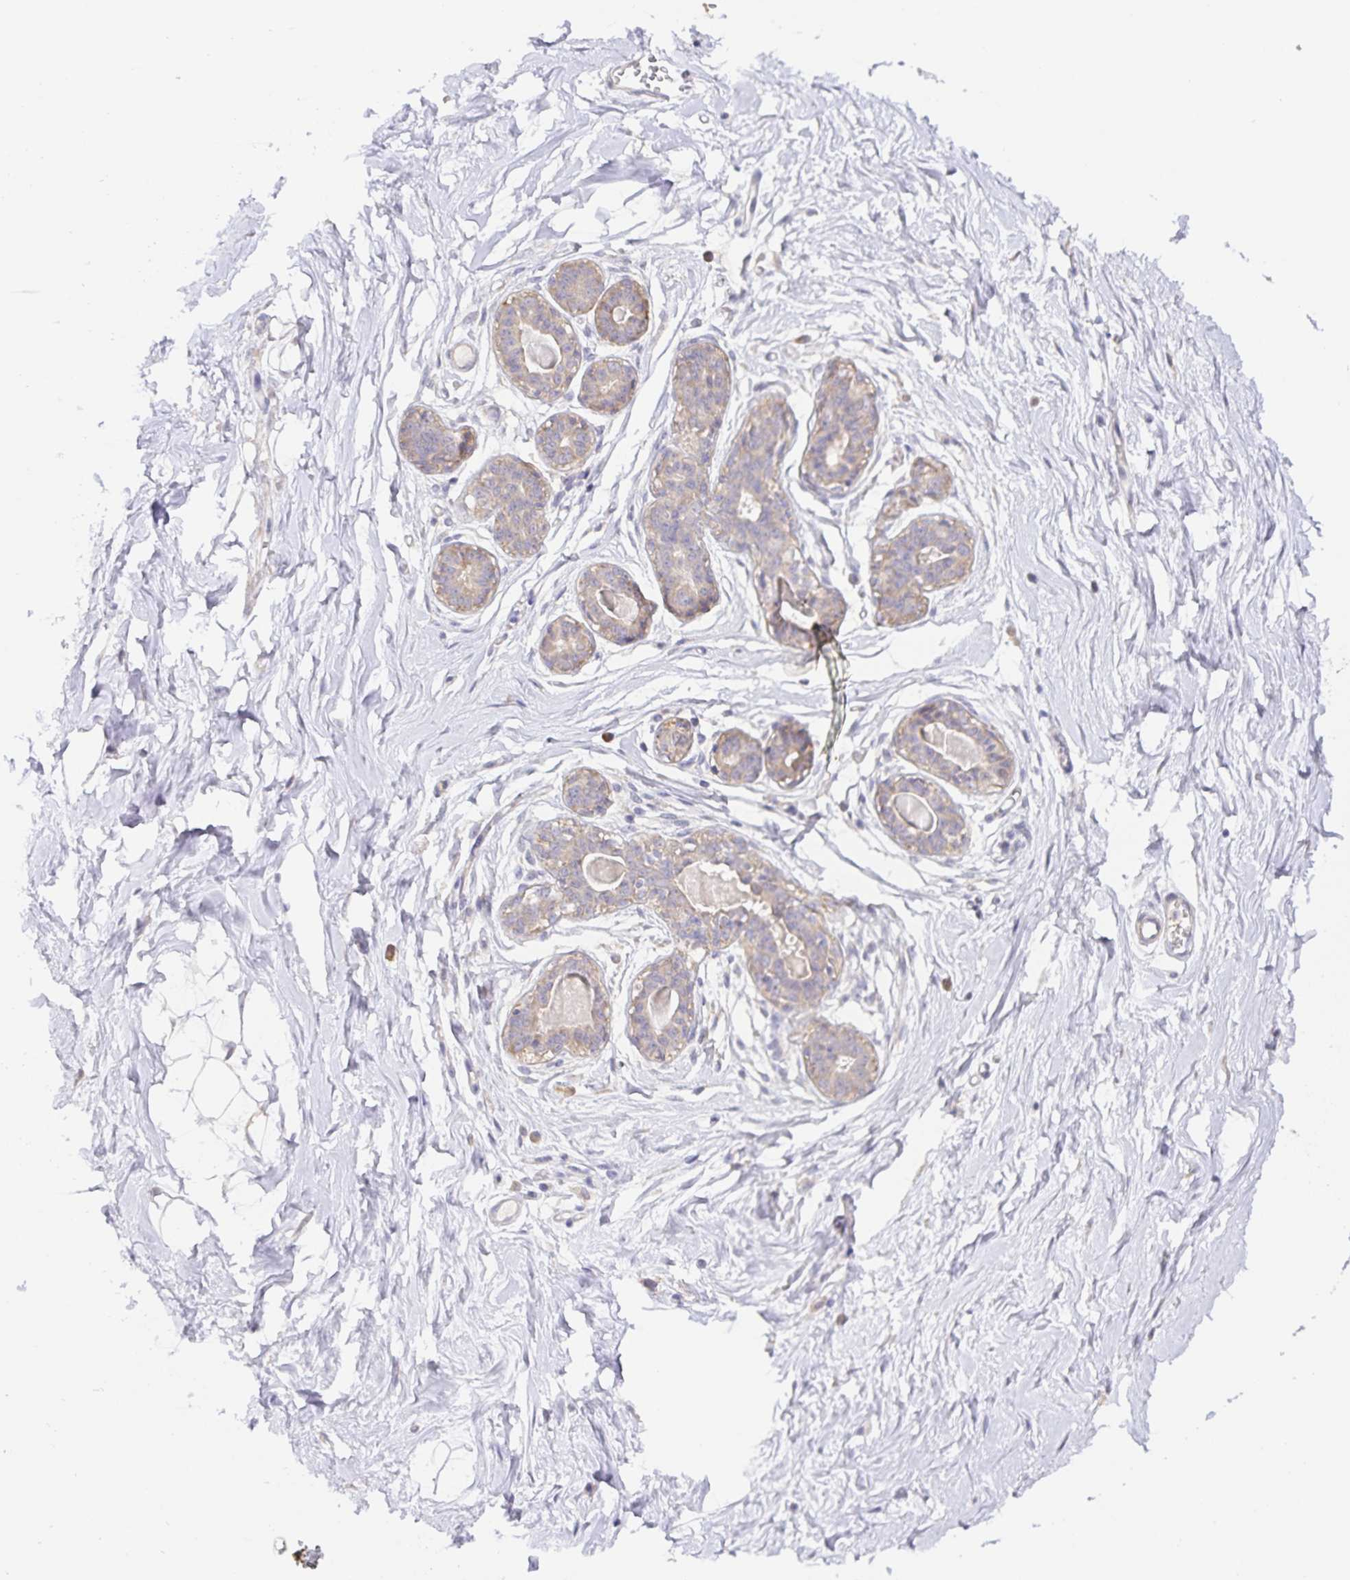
{"staining": {"intensity": "negative", "quantity": "none", "location": "none"}, "tissue": "breast", "cell_type": "Adipocytes", "image_type": "normal", "snomed": [{"axis": "morphology", "description": "Normal tissue, NOS"}, {"axis": "topography", "description": "Breast"}], "caption": "Human breast stained for a protein using immunohistochemistry exhibits no positivity in adipocytes.", "gene": "ZDHHC11B", "patient": {"sex": "female", "age": 45}}